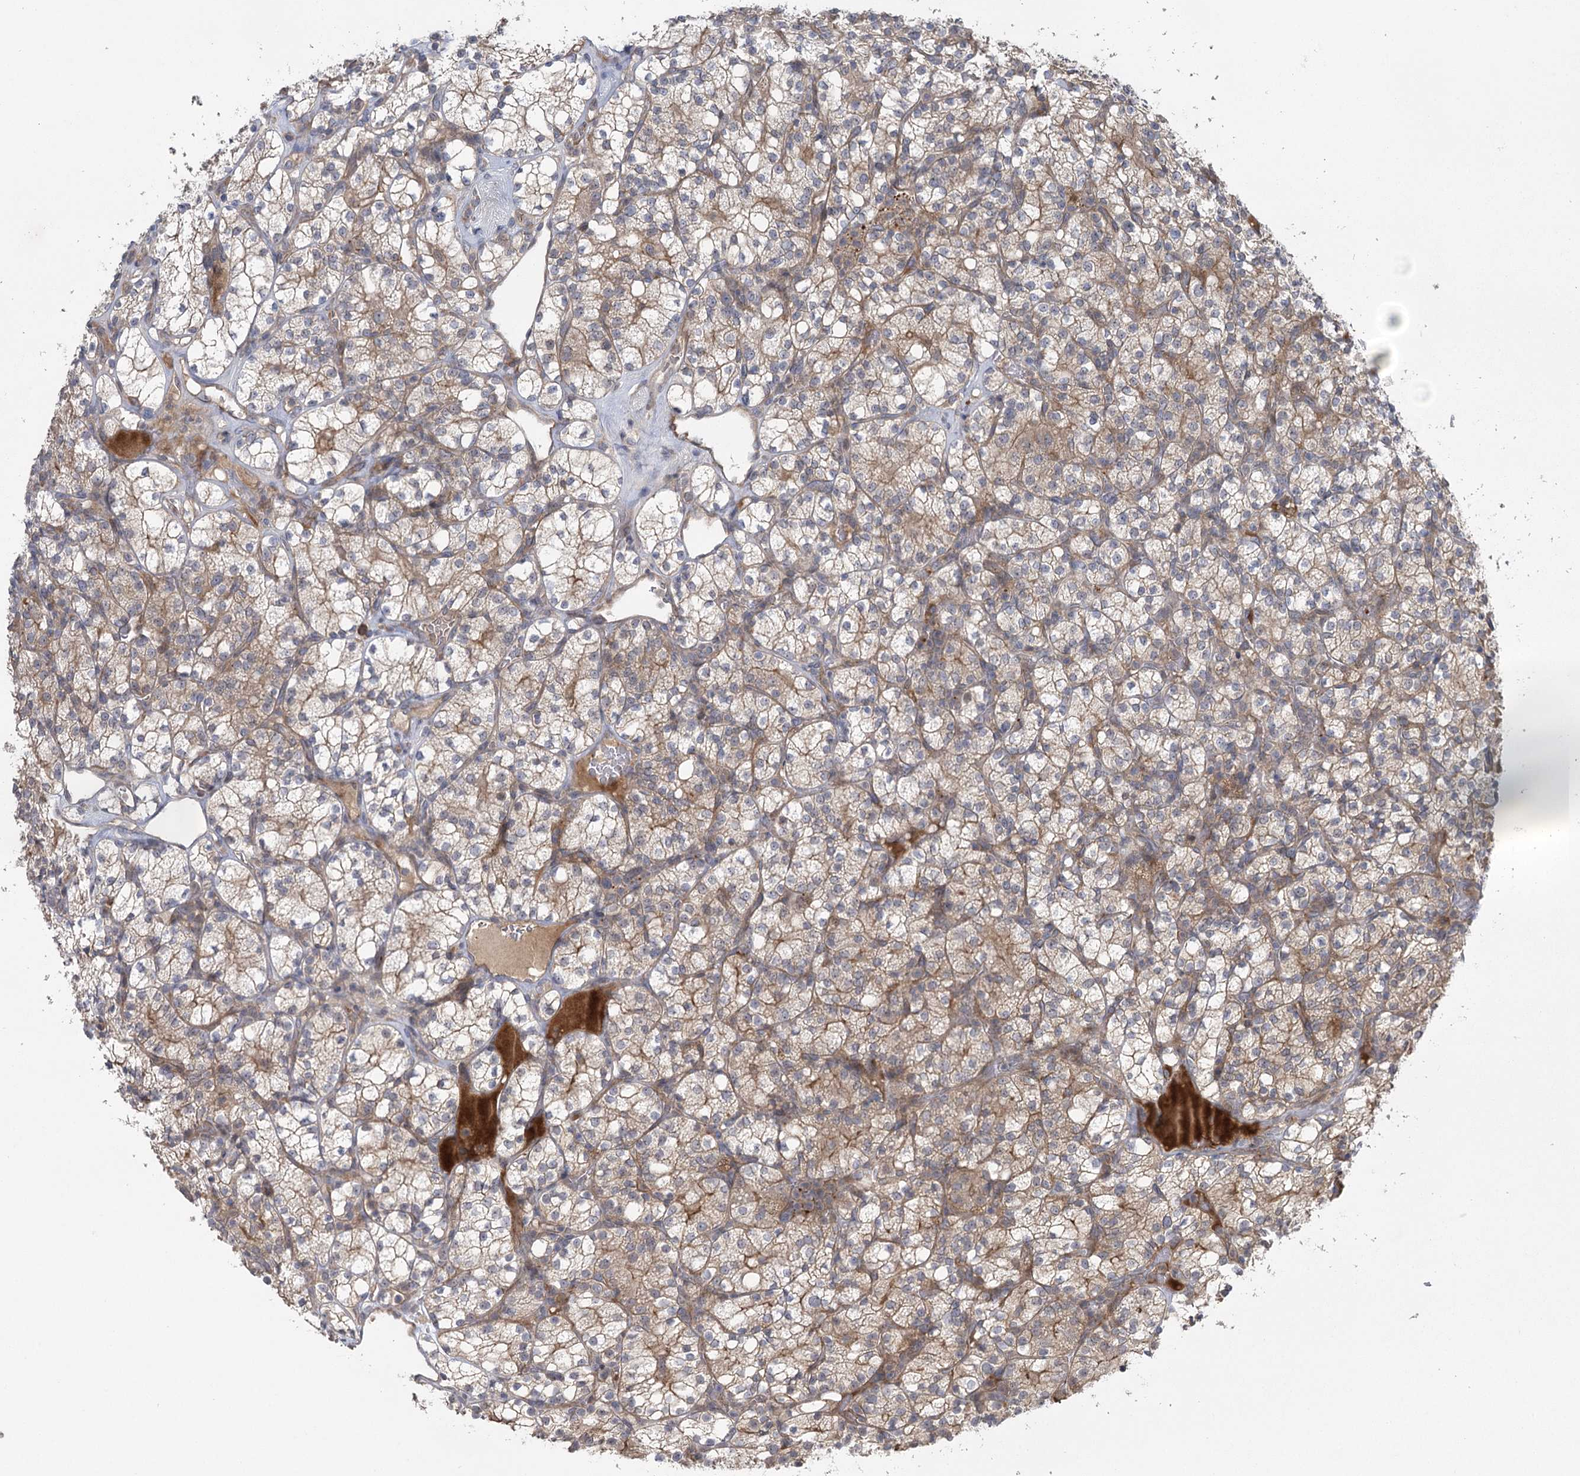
{"staining": {"intensity": "weak", "quantity": ">75%", "location": "cytoplasmic/membranous"}, "tissue": "renal cancer", "cell_type": "Tumor cells", "image_type": "cancer", "snomed": [{"axis": "morphology", "description": "Adenocarcinoma, NOS"}, {"axis": "topography", "description": "Kidney"}], "caption": "DAB immunohistochemical staining of renal adenocarcinoma displays weak cytoplasmic/membranous protein staining in about >75% of tumor cells.", "gene": "KCNN2", "patient": {"sex": "male", "age": 77}}